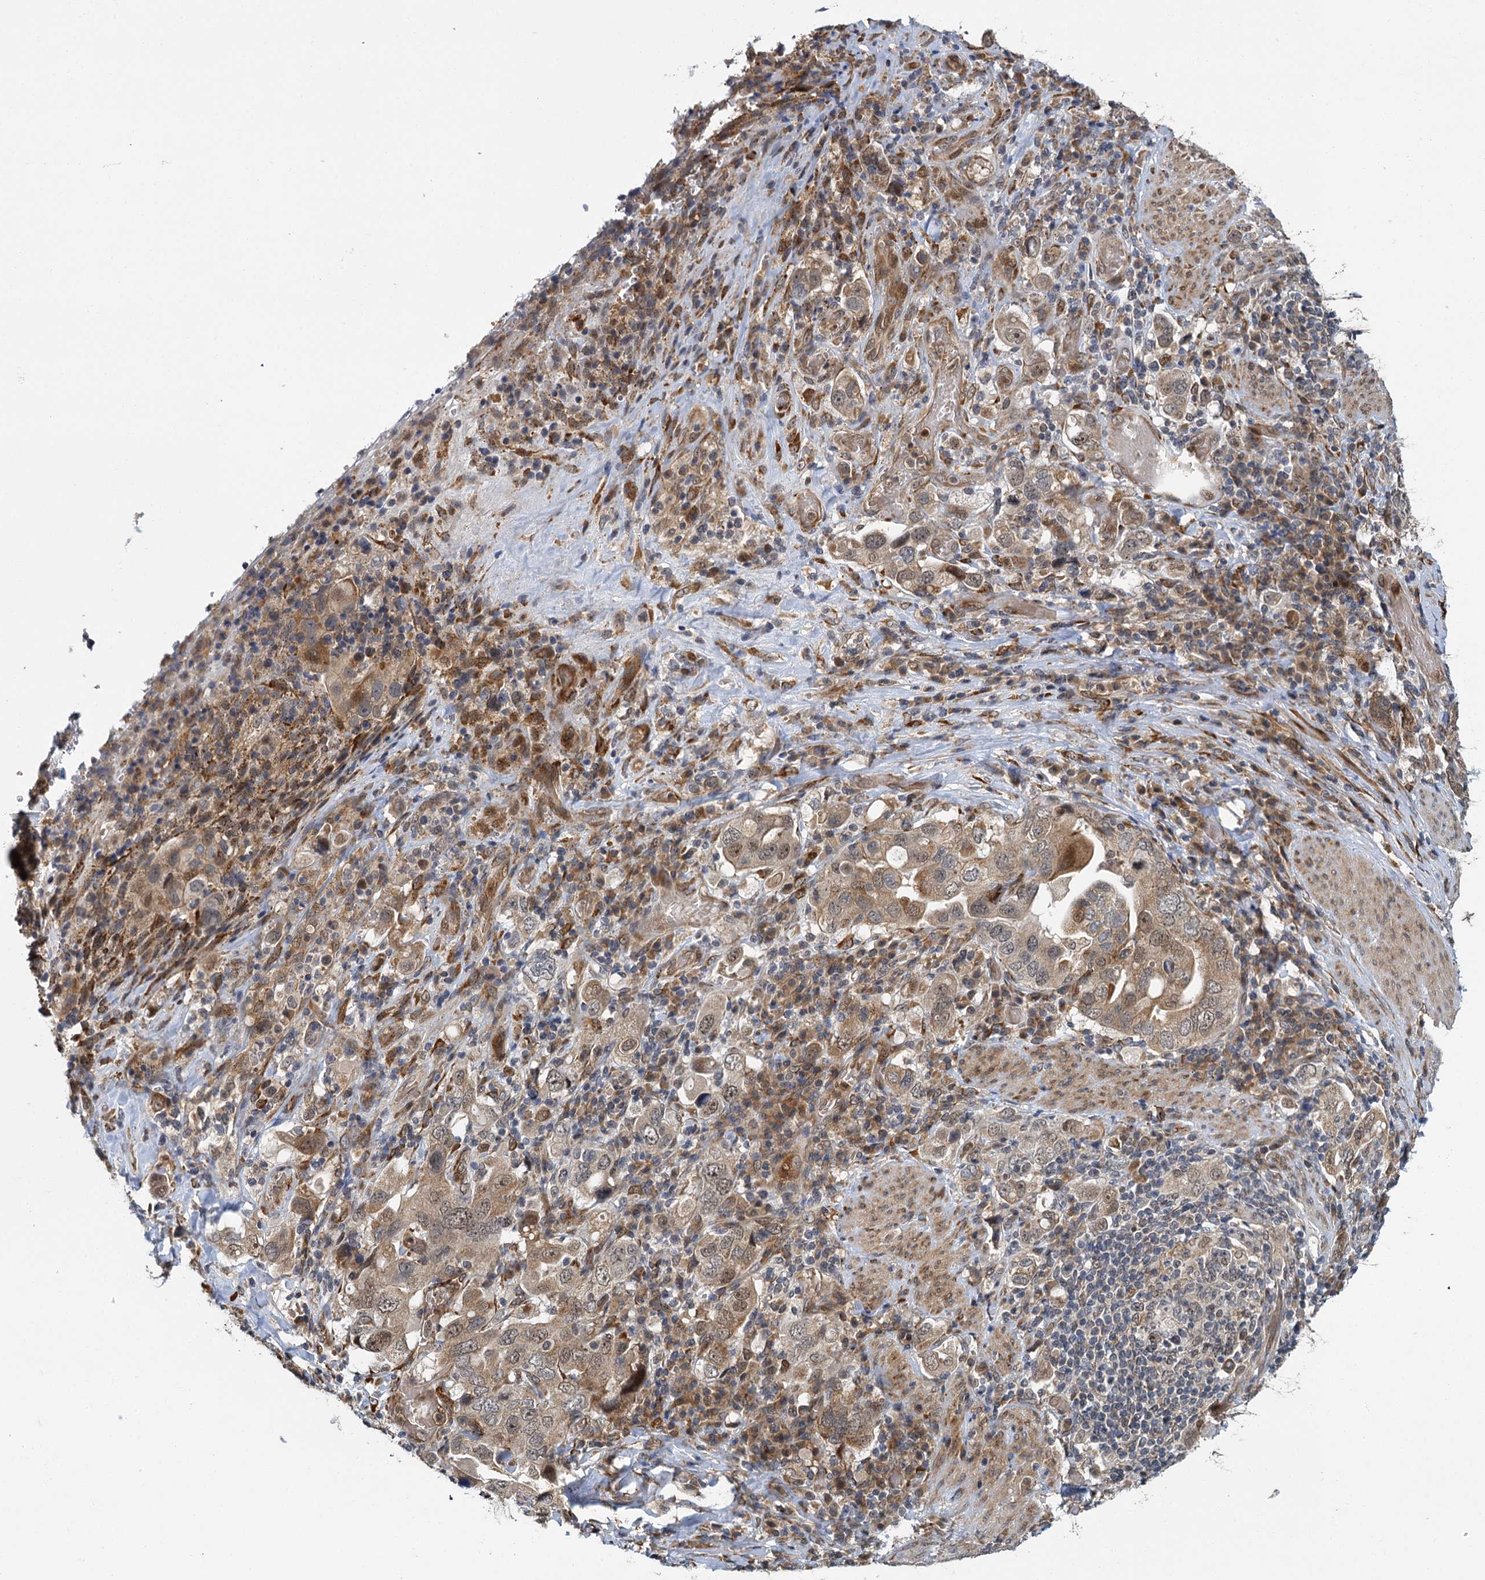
{"staining": {"intensity": "weak", "quantity": ">75%", "location": "cytoplasmic/membranous"}, "tissue": "stomach cancer", "cell_type": "Tumor cells", "image_type": "cancer", "snomed": [{"axis": "morphology", "description": "Adenocarcinoma, NOS"}, {"axis": "topography", "description": "Stomach, upper"}], "caption": "The micrograph shows immunohistochemical staining of stomach cancer (adenocarcinoma). There is weak cytoplasmic/membranous positivity is appreciated in approximately >75% of tumor cells. (brown staining indicates protein expression, while blue staining denotes nuclei).", "gene": "APBA2", "patient": {"sex": "male", "age": 62}}